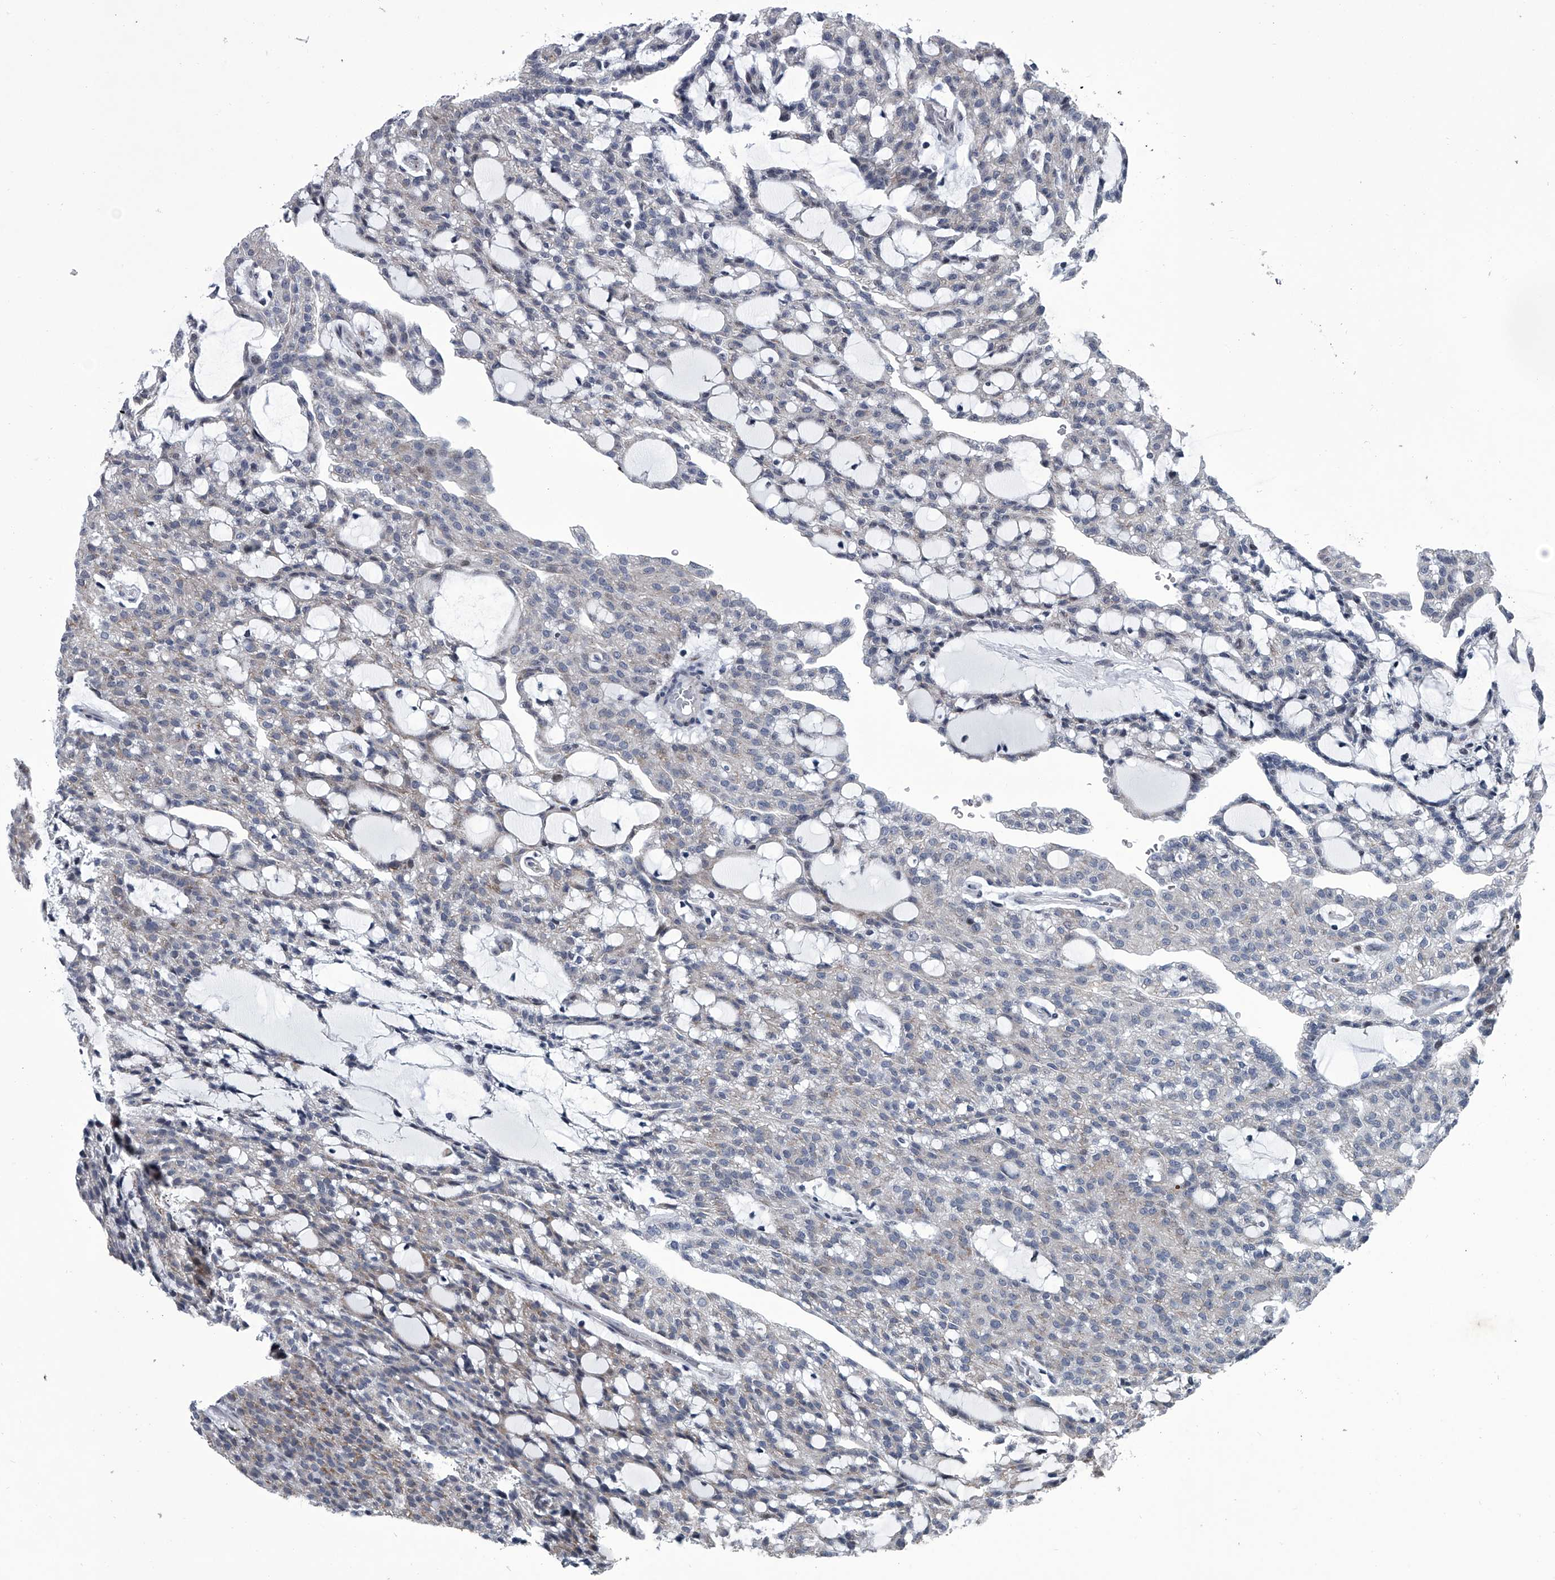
{"staining": {"intensity": "negative", "quantity": "none", "location": "none"}, "tissue": "renal cancer", "cell_type": "Tumor cells", "image_type": "cancer", "snomed": [{"axis": "morphology", "description": "Adenocarcinoma, NOS"}, {"axis": "topography", "description": "Kidney"}], "caption": "Tumor cells show no significant positivity in renal cancer (adenocarcinoma). (DAB (3,3'-diaminobenzidine) immunohistochemistry (IHC), high magnification).", "gene": "PPP2R5D", "patient": {"sex": "male", "age": 63}}